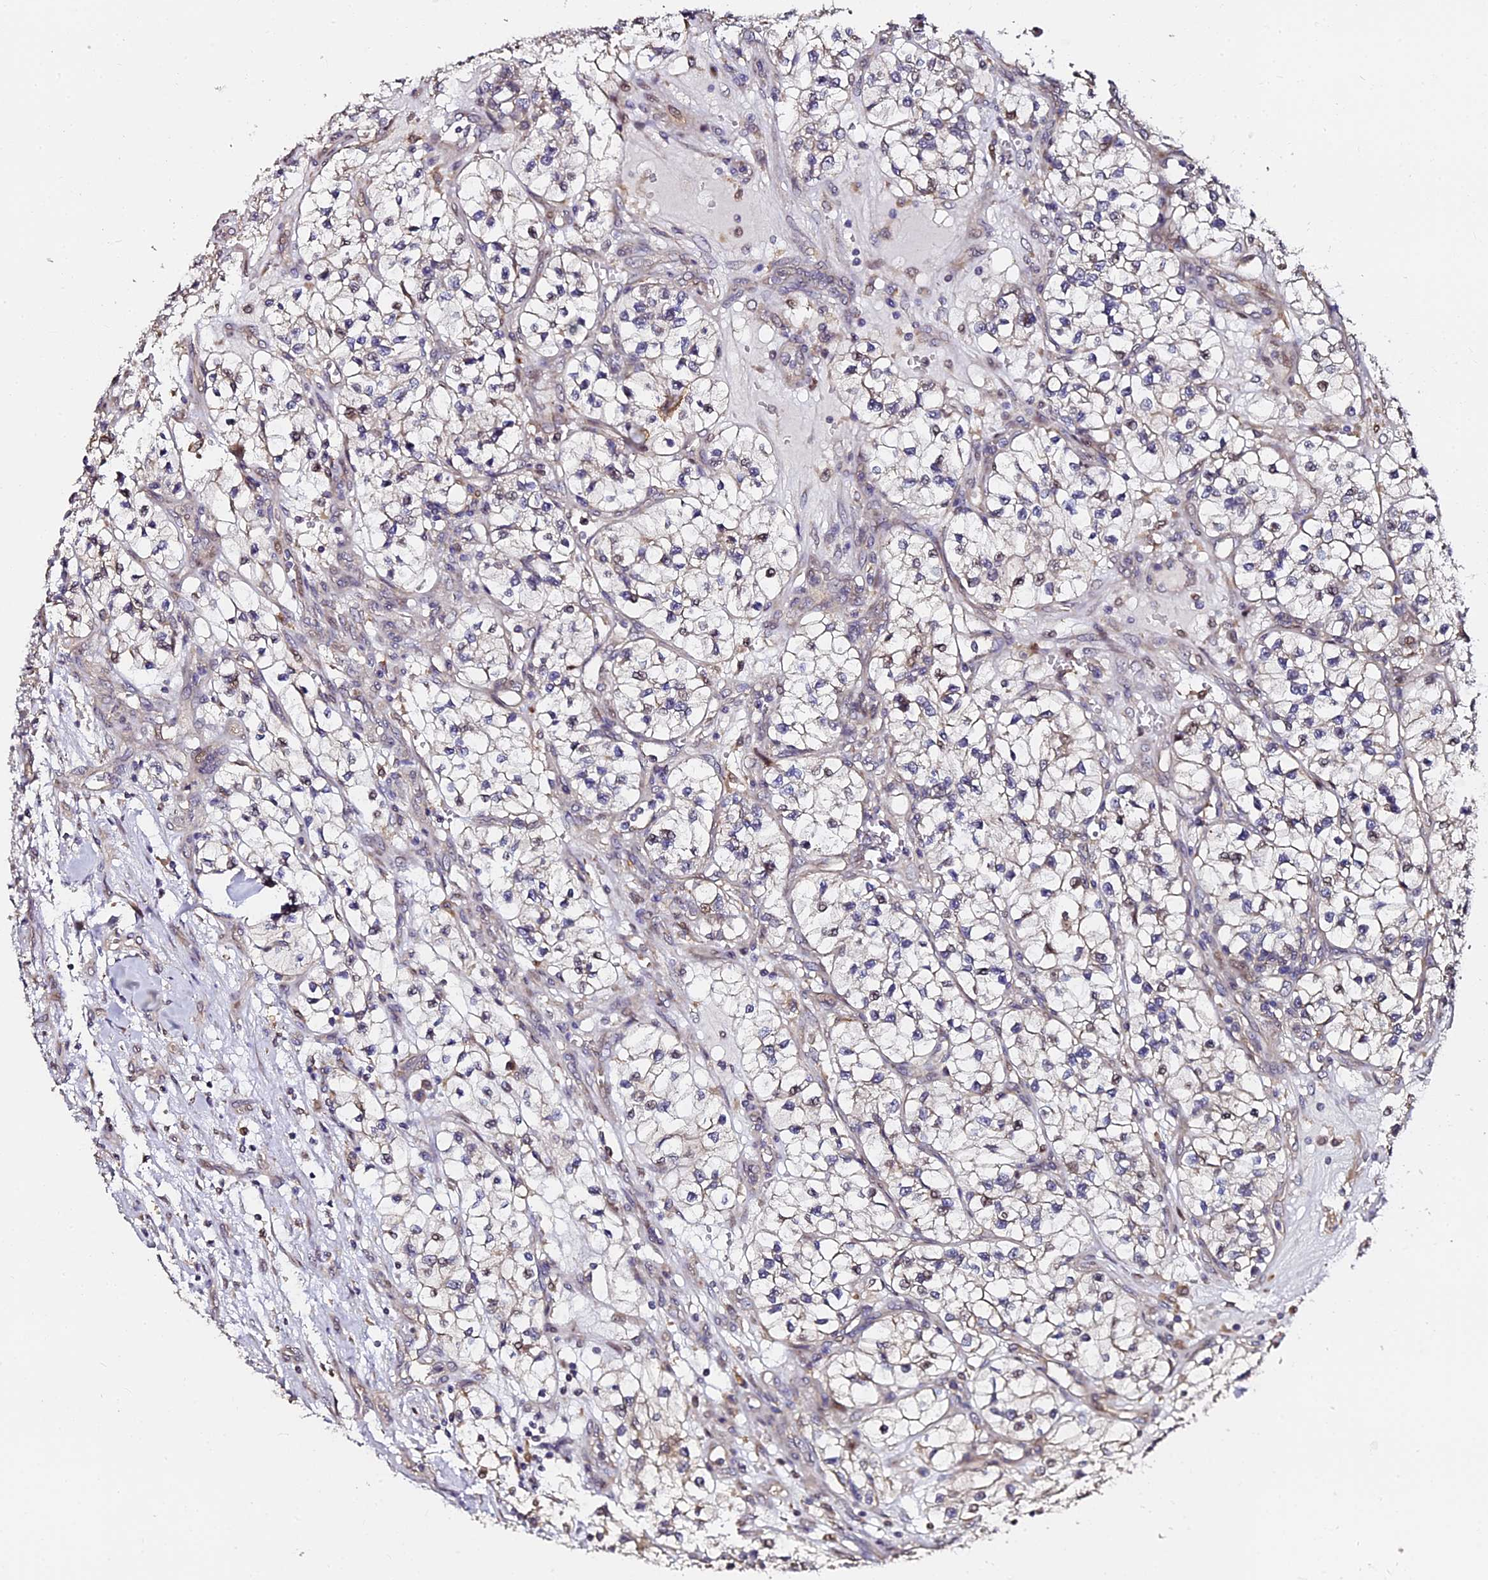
{"staining": {"intensity": "negative", "quantity": "none", "location": "none"}, "tissue": "renal cancer", "cell_type": "Tumor cells", "image_type": "cancer", "snomed": [{"axis": "morphology", "description": "Adenocarcinoma, NOS"}, {"axis": "topography", "description": "Kidney"}], "caption": "The immunohistochemistry photomicrograph has no significant positivity in tumor cells of renal adenocarcinoma tissue. (Stains: DAB immunohistochemistry with hematoxylin counter stain, Microscopy: brightfield microscopy at high magnification).", "gene": "GPN3", "patient": {"sex": "female", "age": 57}}